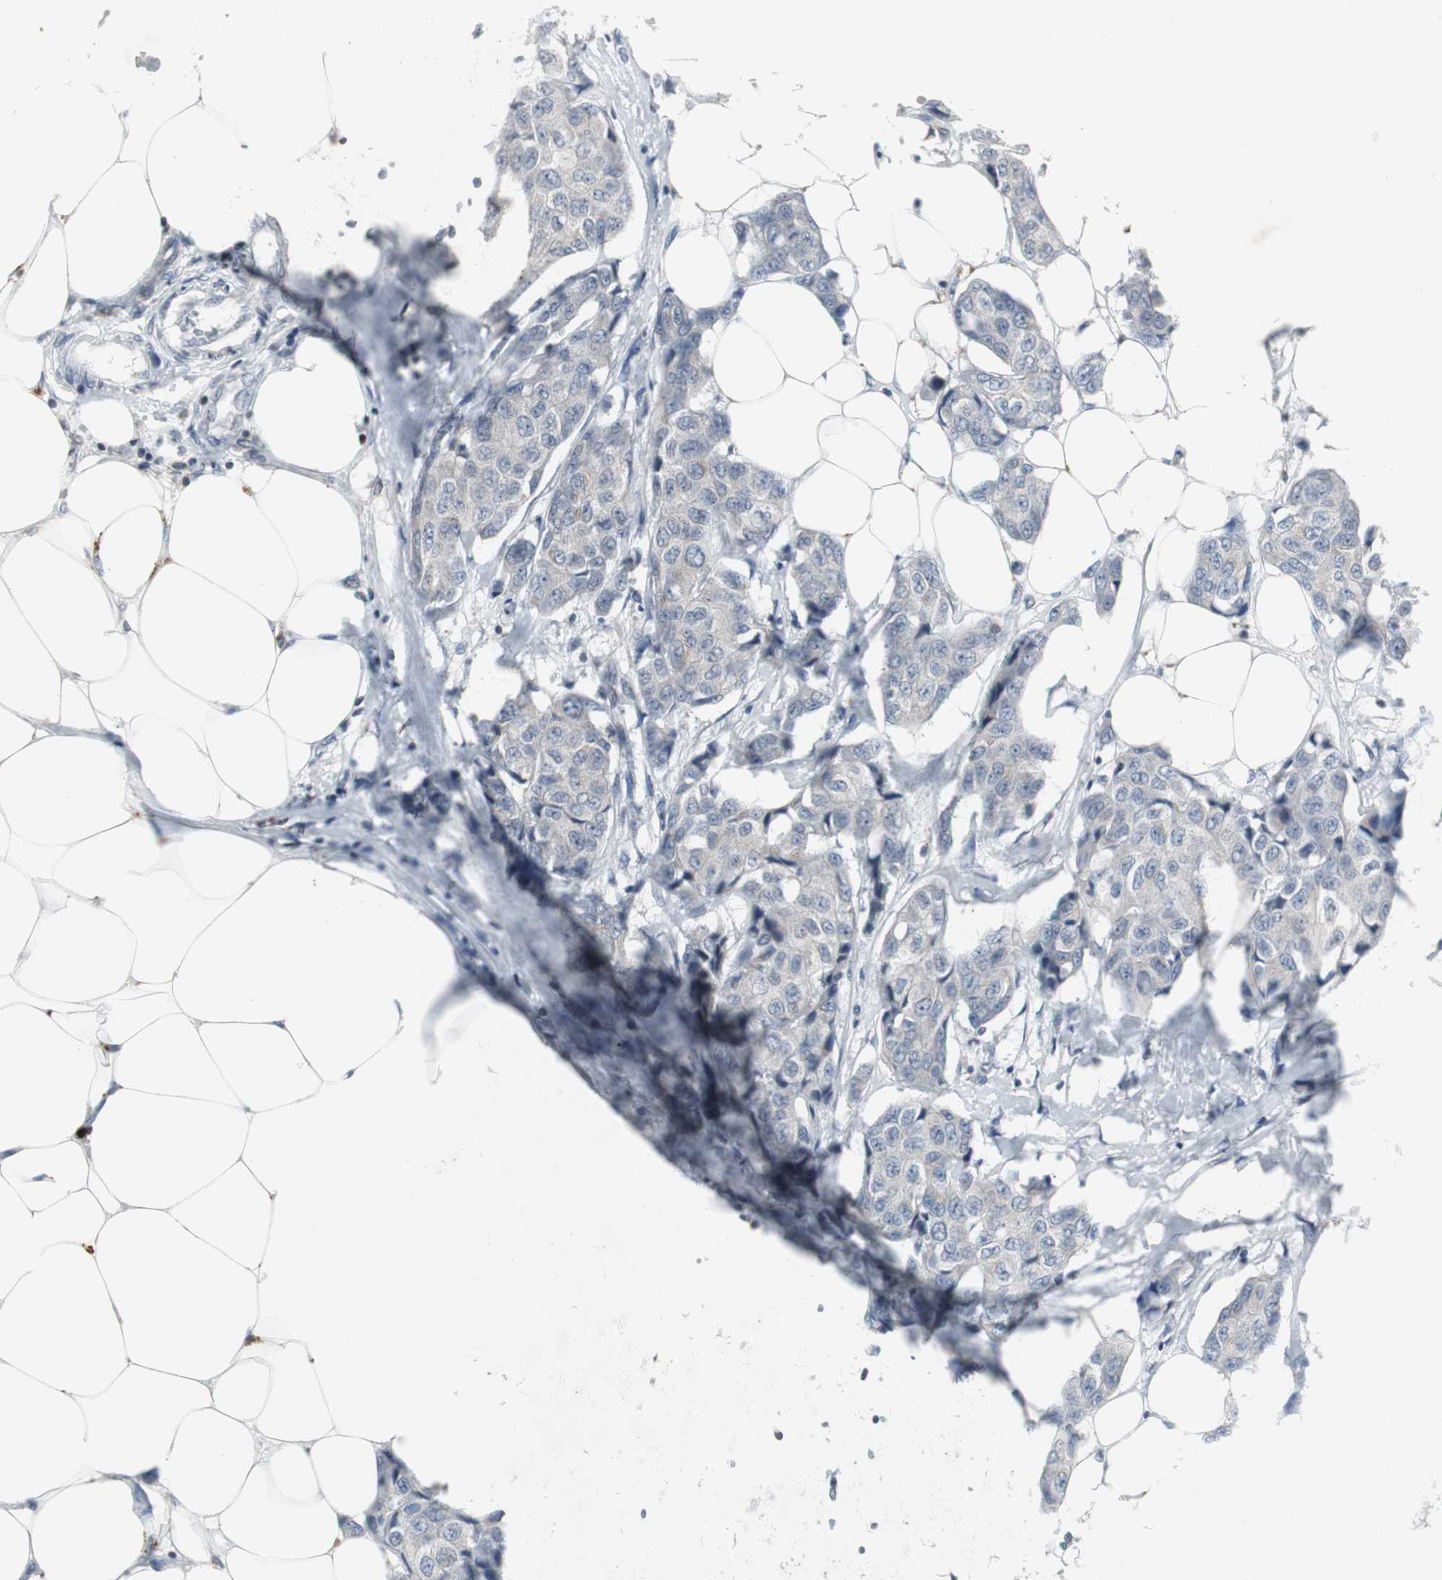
{"staining": {"intensity": "negative", "quantity": "none", "location": "none"}, "tissue": "breast cancer", "cell_type": "Tumor cells", "image_type": "cancer", "snomed": [{"axis": "morphology", "description": "Duct carcinoma"}, {"axis": "topography", "description": "Breast"}], "caption": "DAB (3,3'-diaminobenzidine) immunohistochemical staining of breast cancer shows no significant positivity in tumor cells.", "gene": "ZNF396", "patient": {"sex": "female", "age": 80}}